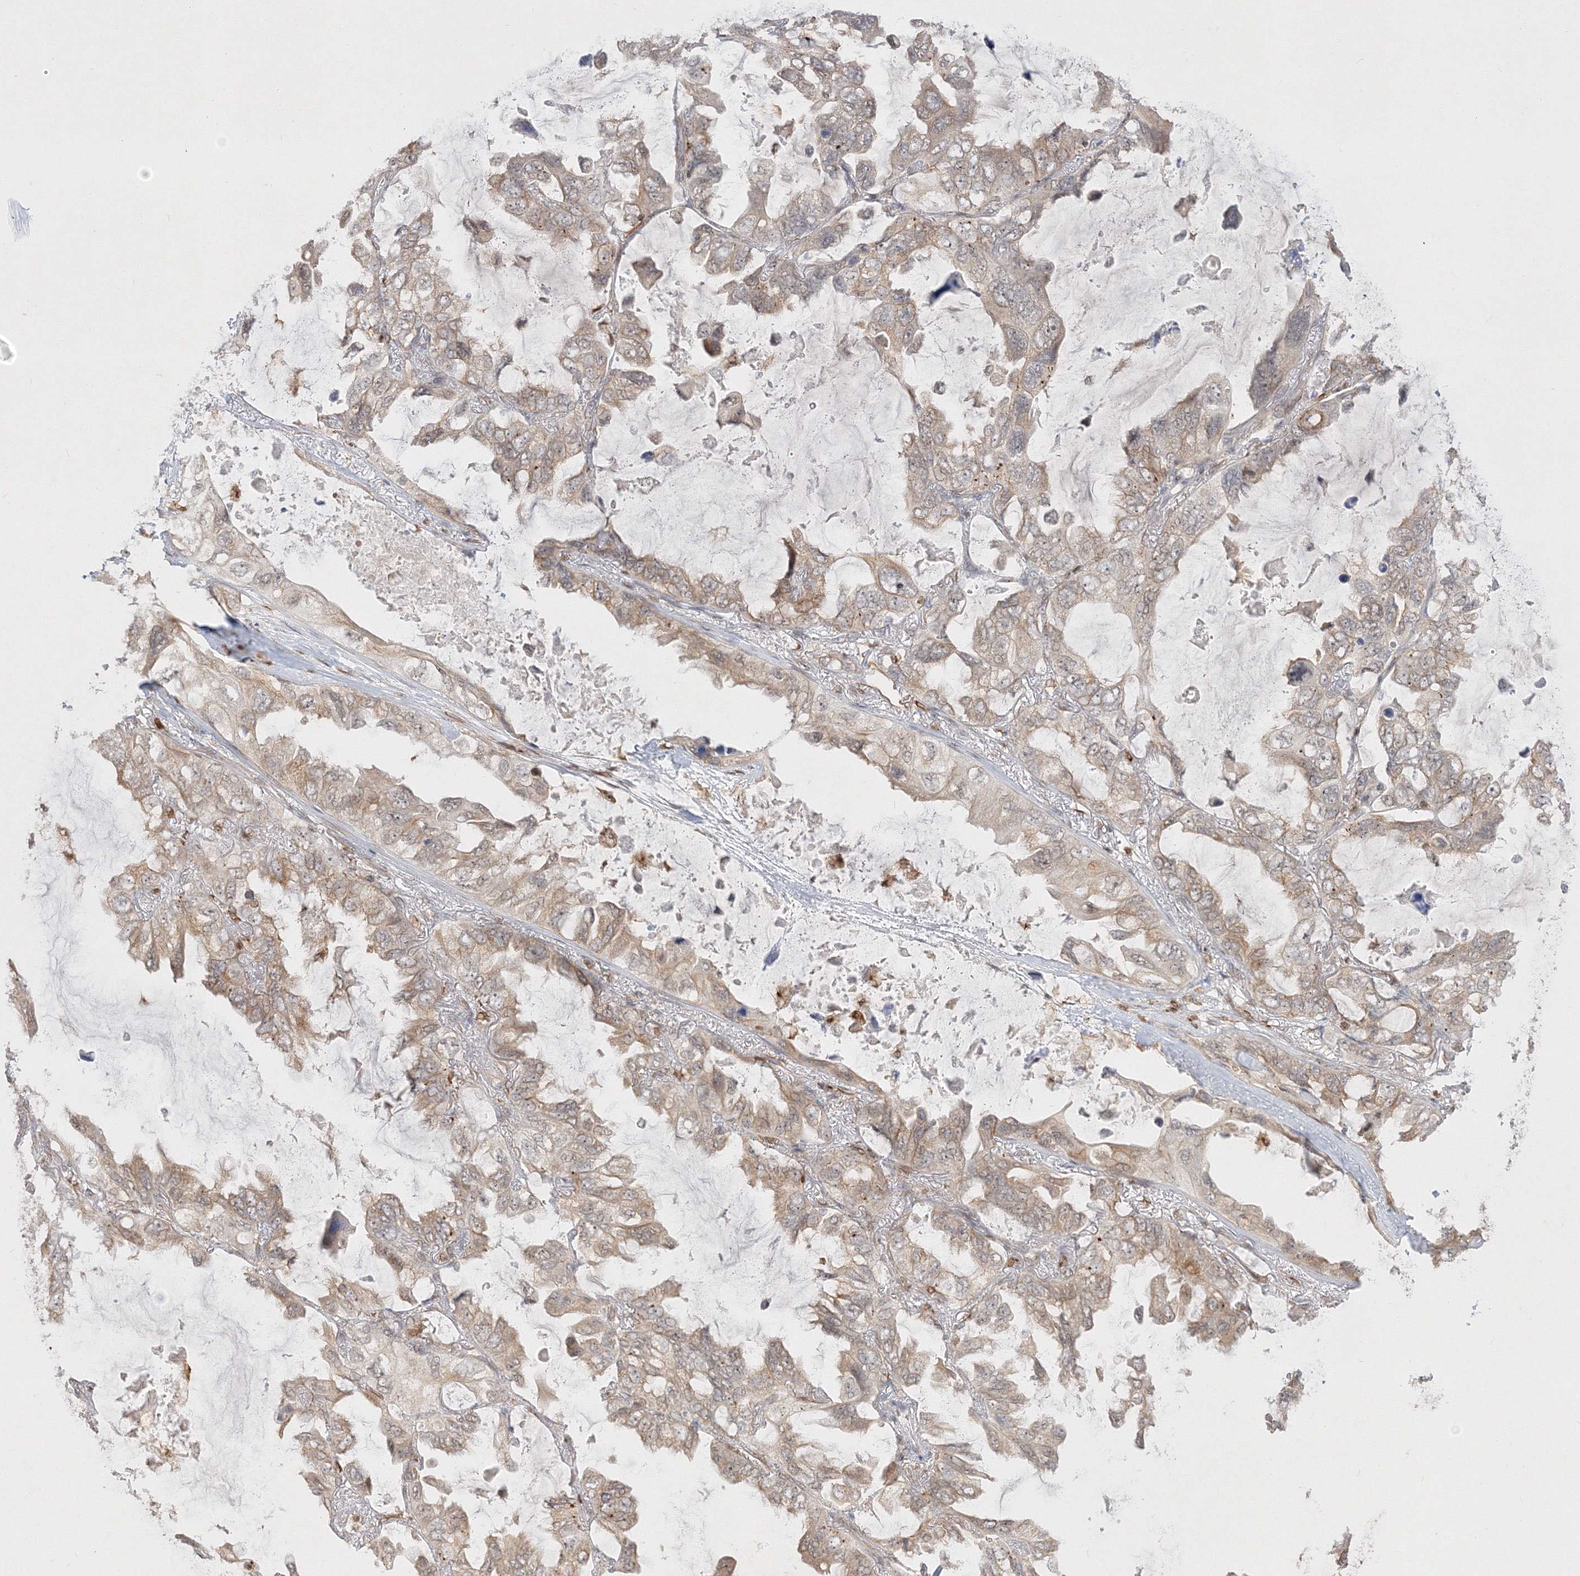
{"staining": {"intensity": "weak", "quantity": "25%-75%", "location": "cytoplasmic/membranous"}, "tissue": "lung cancer", "cell_type": "Tumor cells", "image_type": "cancer", "snomed": [{"axis": "morphology", "description": "Squamous cell carcinoma, NOS"}, {"axis": "topography", "description": "Lung"}], "caption": "Squamous cell carcinoma (lung) was stained to show a protein in brown. There is low levels of weak cytoplasmic/membranous expression in approximately 25%-75% of tumor cells.", "gene": "TMEM50B", "patient": {"sex": "female", "age": 73}}